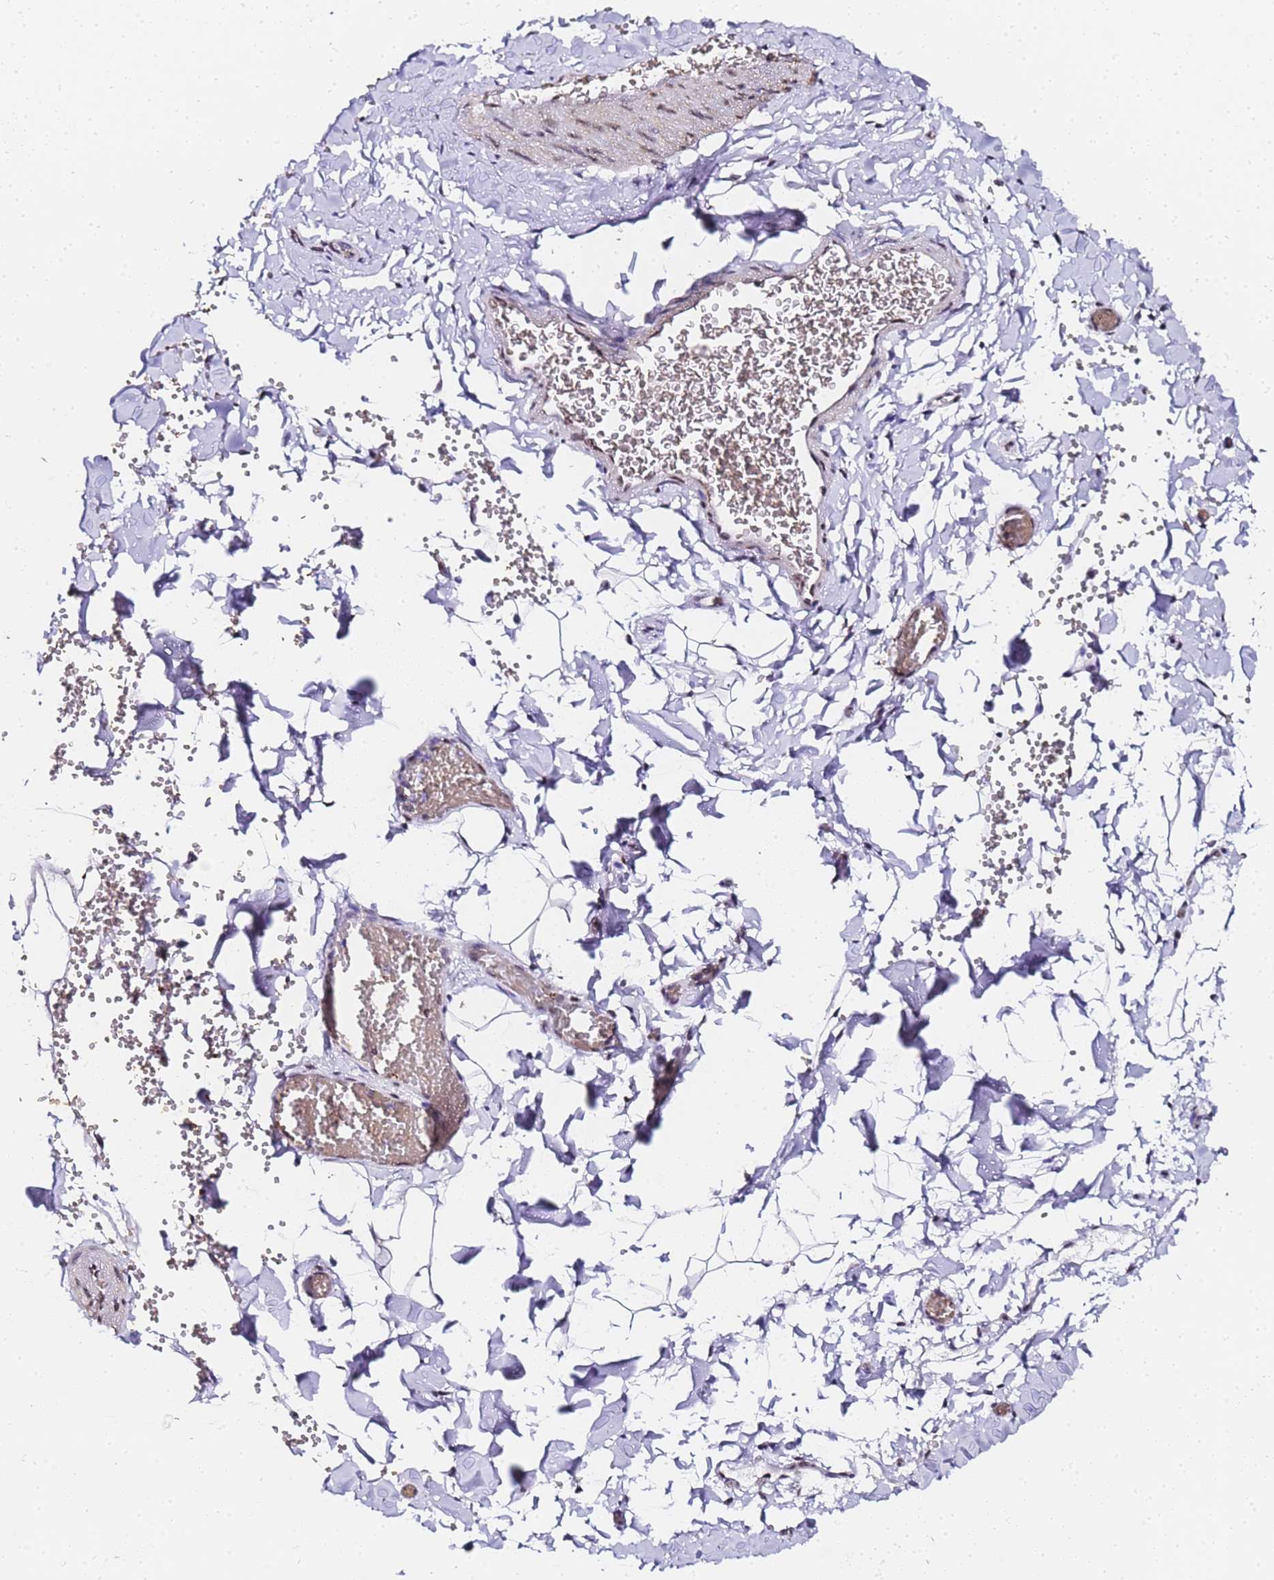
{"staining": {"intensity": "negative", "quantity": "none", "location": "none"}, "tissue": "adipose tissue", "cell_type": "Adipocytes", "image_type": "normal", "snomed": [{"axis": "morphology", "description": "Normal tissue, NOS"}, {"axis": "topography", "description": "Gallbladder"}, {"axis": "topography", "description": "Peripheral nerve tissue"}], "caption": "Immunohistochemistry (IHC) of normal adipose tissue shows no staining in adipocytes.", "gene": "POLR1A", "patient": {"sex": "male", "age": 38}}